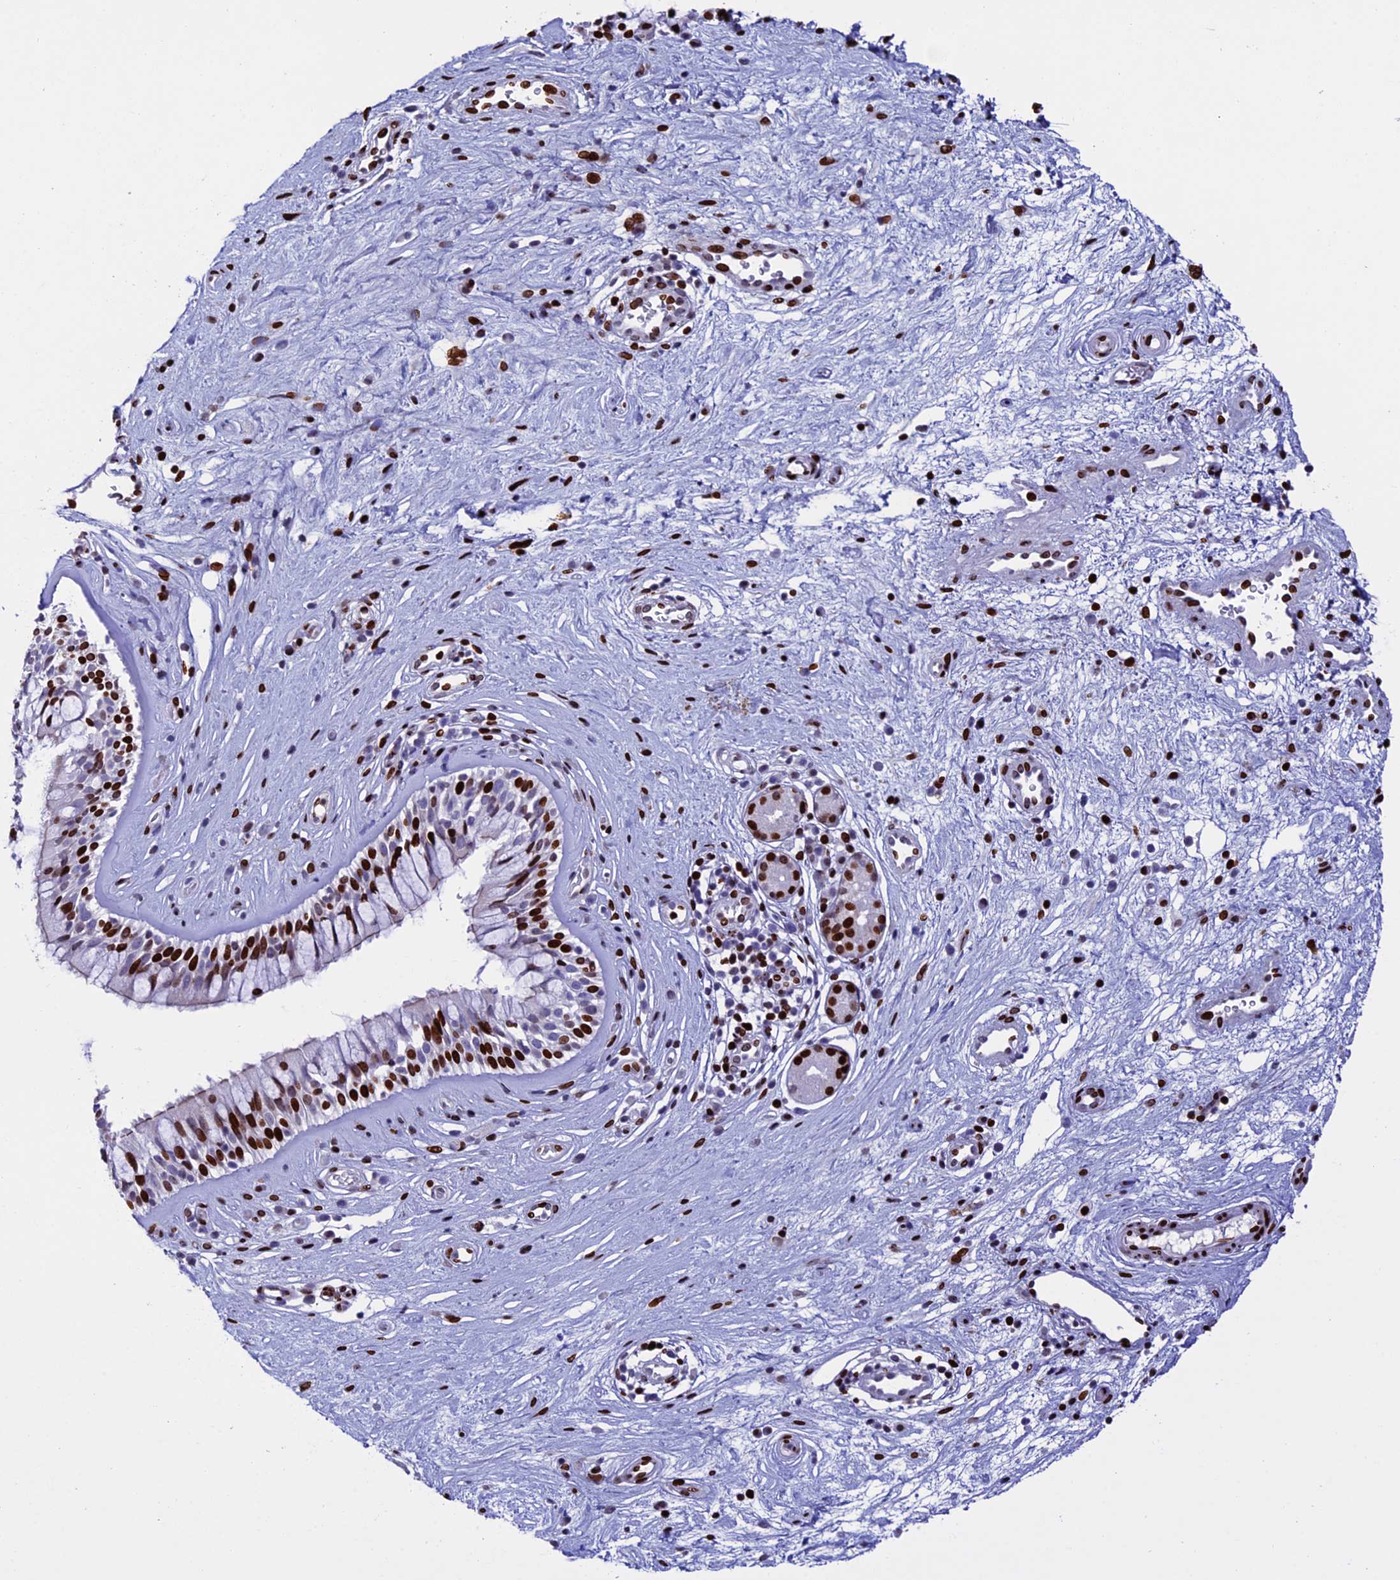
{"staining": {"intensity": "strong", "quantity": ">75%", "location": "nuclear"}, "tissue": "nasopharynx", "cell_type": "Respiratory epithelial cells", "image_type": "normal", "snomed": [{"axis": "morphology", "description": "Normal tissue, NOS"}, {"axis": "topography", "description": "Nasopharynx"}], "caption": "DAB (3,3'-diaminobenzidine) immunohistochemical staining of benign nasopharynx shows strong nuclear protein expression in approximately >75% of respiratory epithelial cells.", "gene": "BTBD3", "patient": {"sex": "male", "age": 32}}